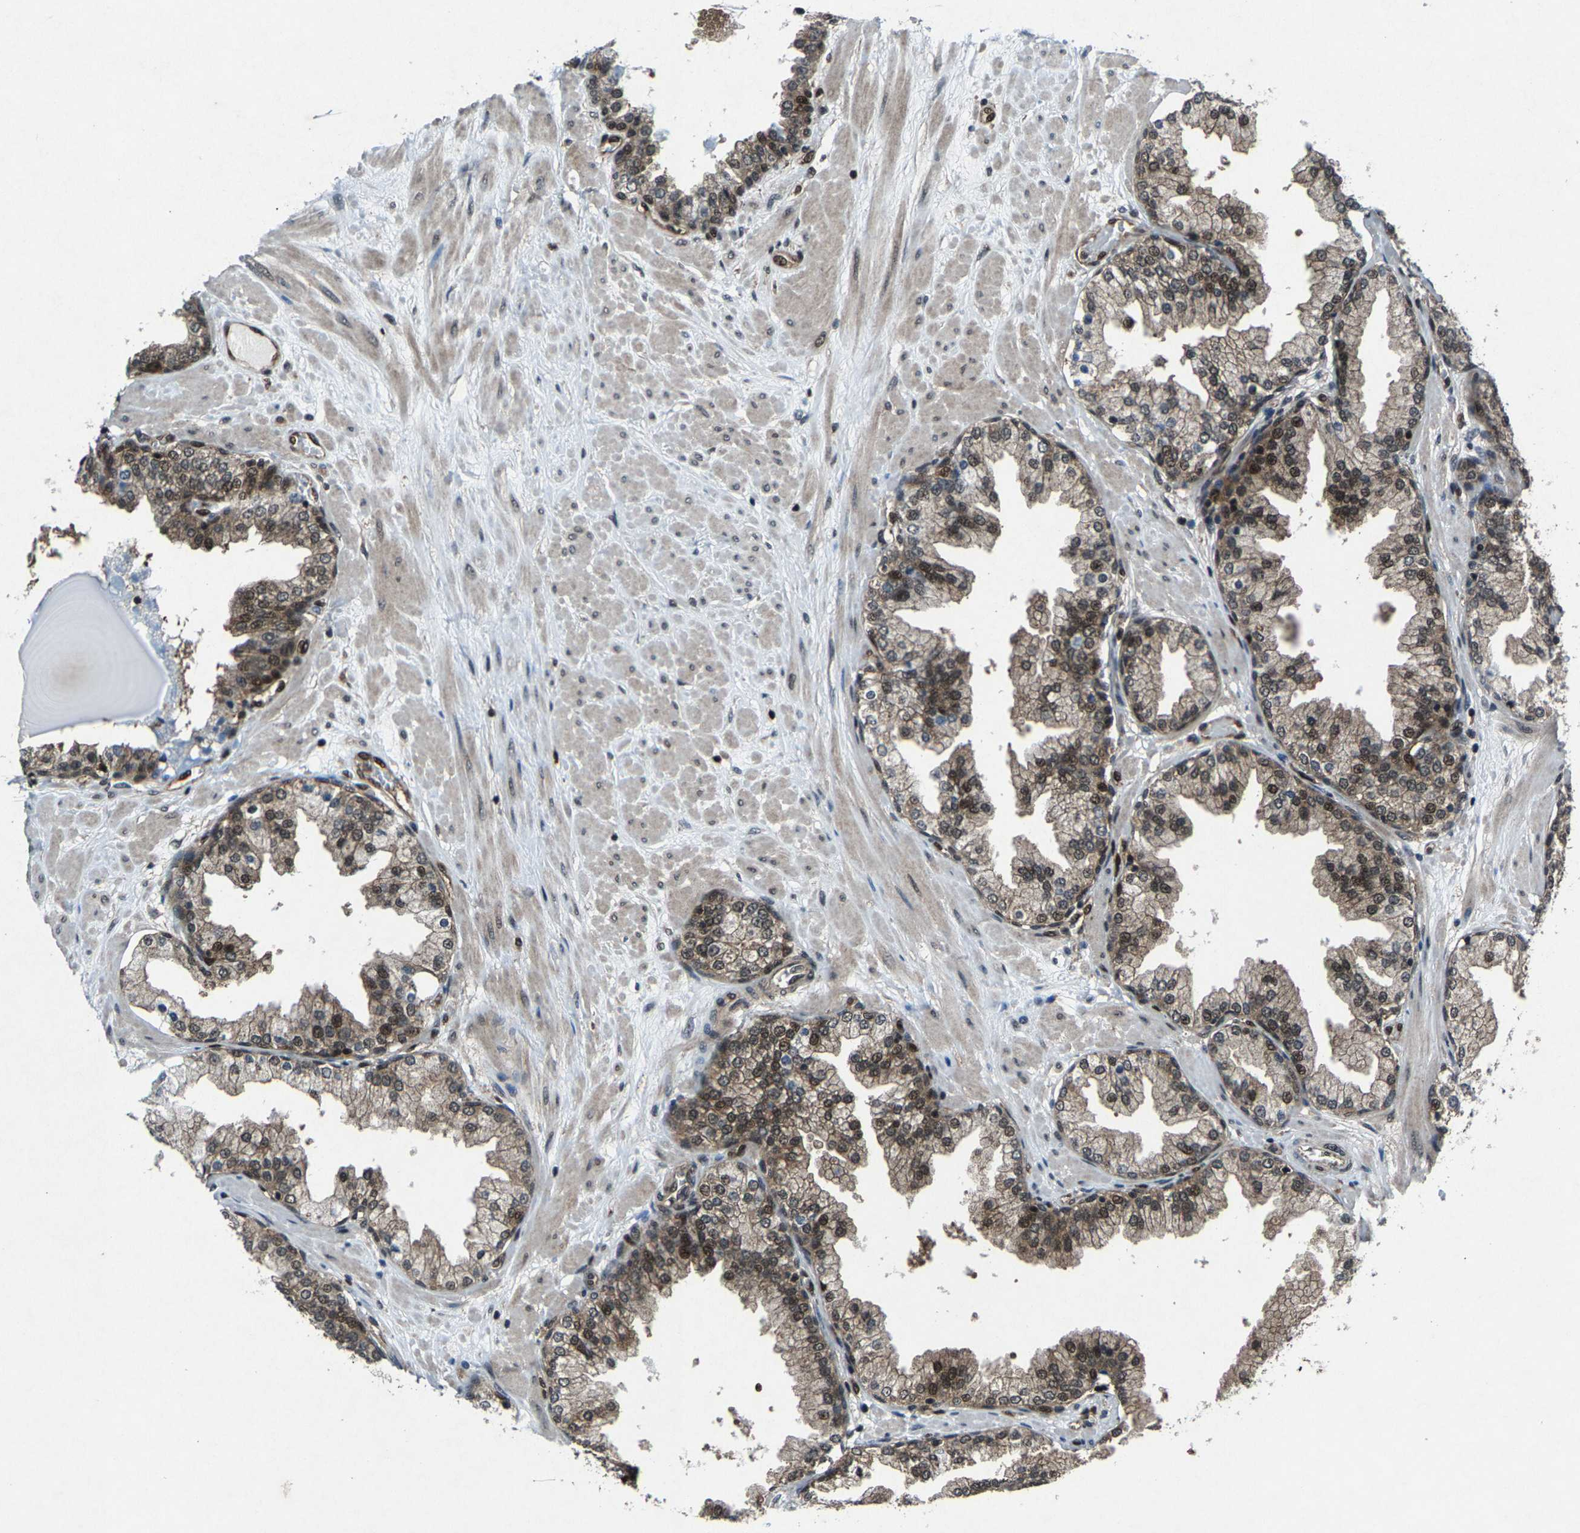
{"staining": {"intensity": "strong", "quantity": "25%-75%", "location": "cytoplasmic/membranous,nuclear"}, "tissue": "prostate", "cell_type": "Glandular cells", "image_type": "normal", "snomed": [{"axis": "morphology", "description": "Normal tissue, NOS"}, {"axis": "topography", "description": "Prostate"}], "caption": "Protein staining exhibits strong cytoplasmic/membranous,nuclear positivity in about 25%-75% of glandular cells in normal prostate.", "gene": "ATXN3", "patient": {"sex": "male", "age": 51}}